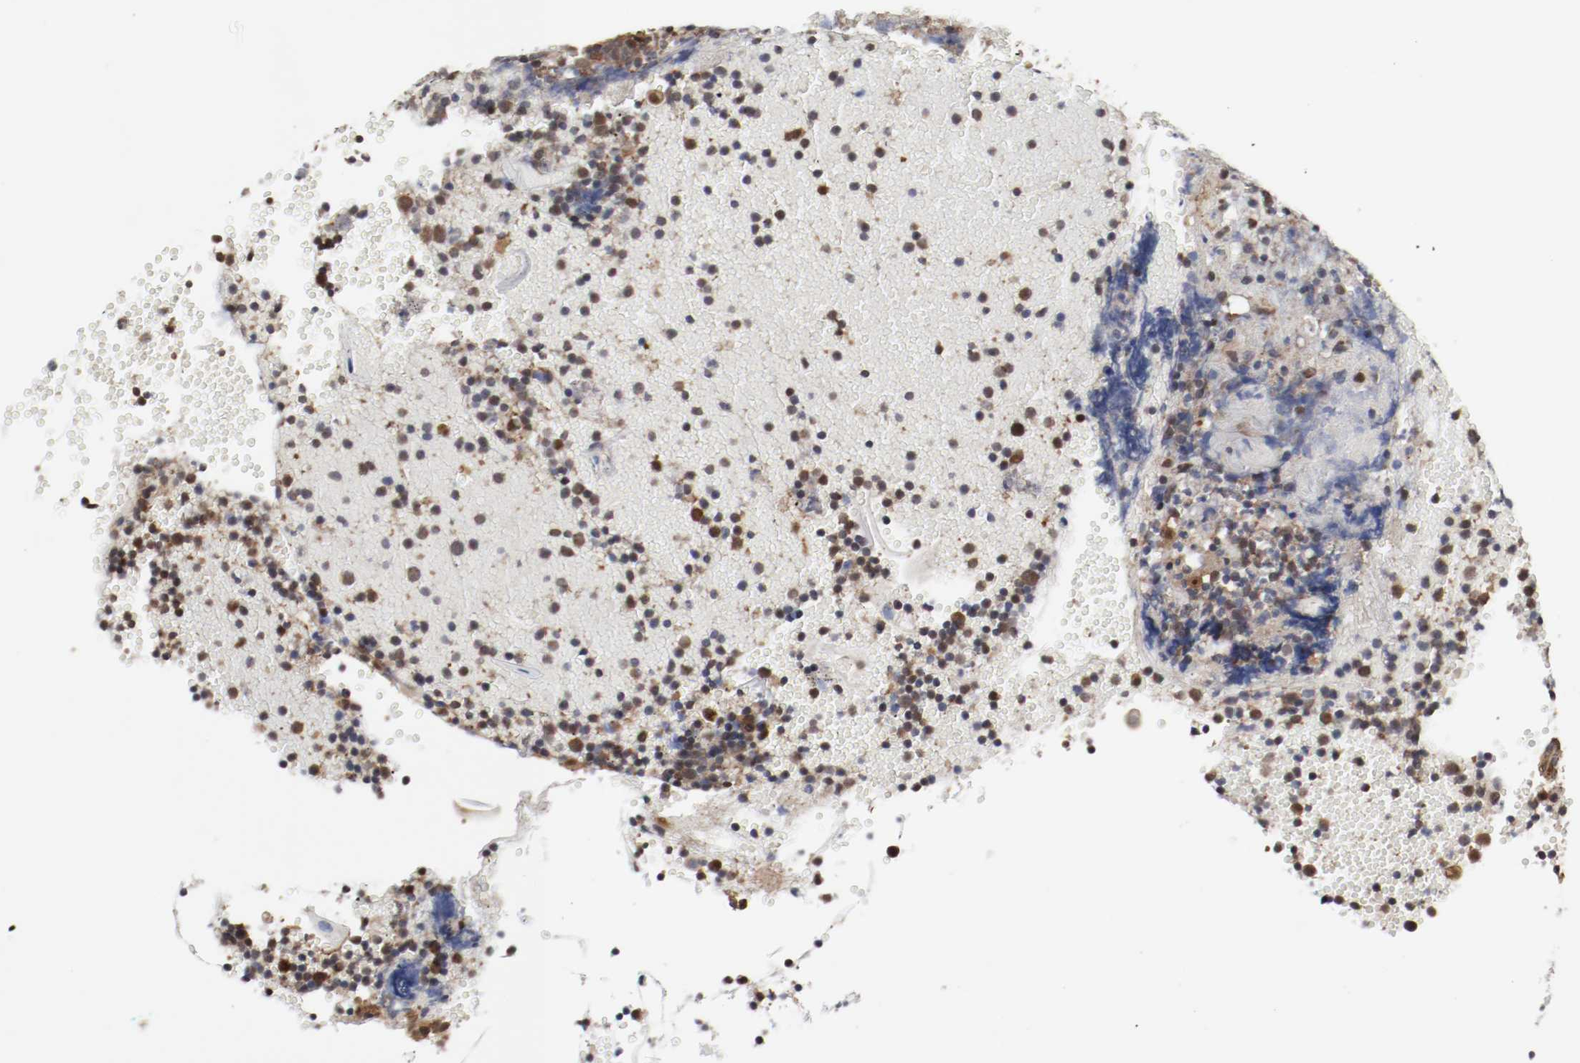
{"staining": {"intensity": "moderate", "quantity": ">75%", "location": "cytoplasmic/membranous,nuclear"}, "tissue": "tonsil", "cell_type": "Germinal center cells", "image_type": "normal", "snomed": [{"axis": "morphology", "description": "Normal tissue, NOS"}, {"axis": "topography", "description": "Tonsil"}], "caption": "Immunohistochemistry (IHC) of benign tonsil displays medium levels of moderate cytoplasmic/membranous,nuclear expression in approximately >75% of germinal center cells.", "gene": "AFG3L2", "patient": {"sex": "female", "age": 40}}